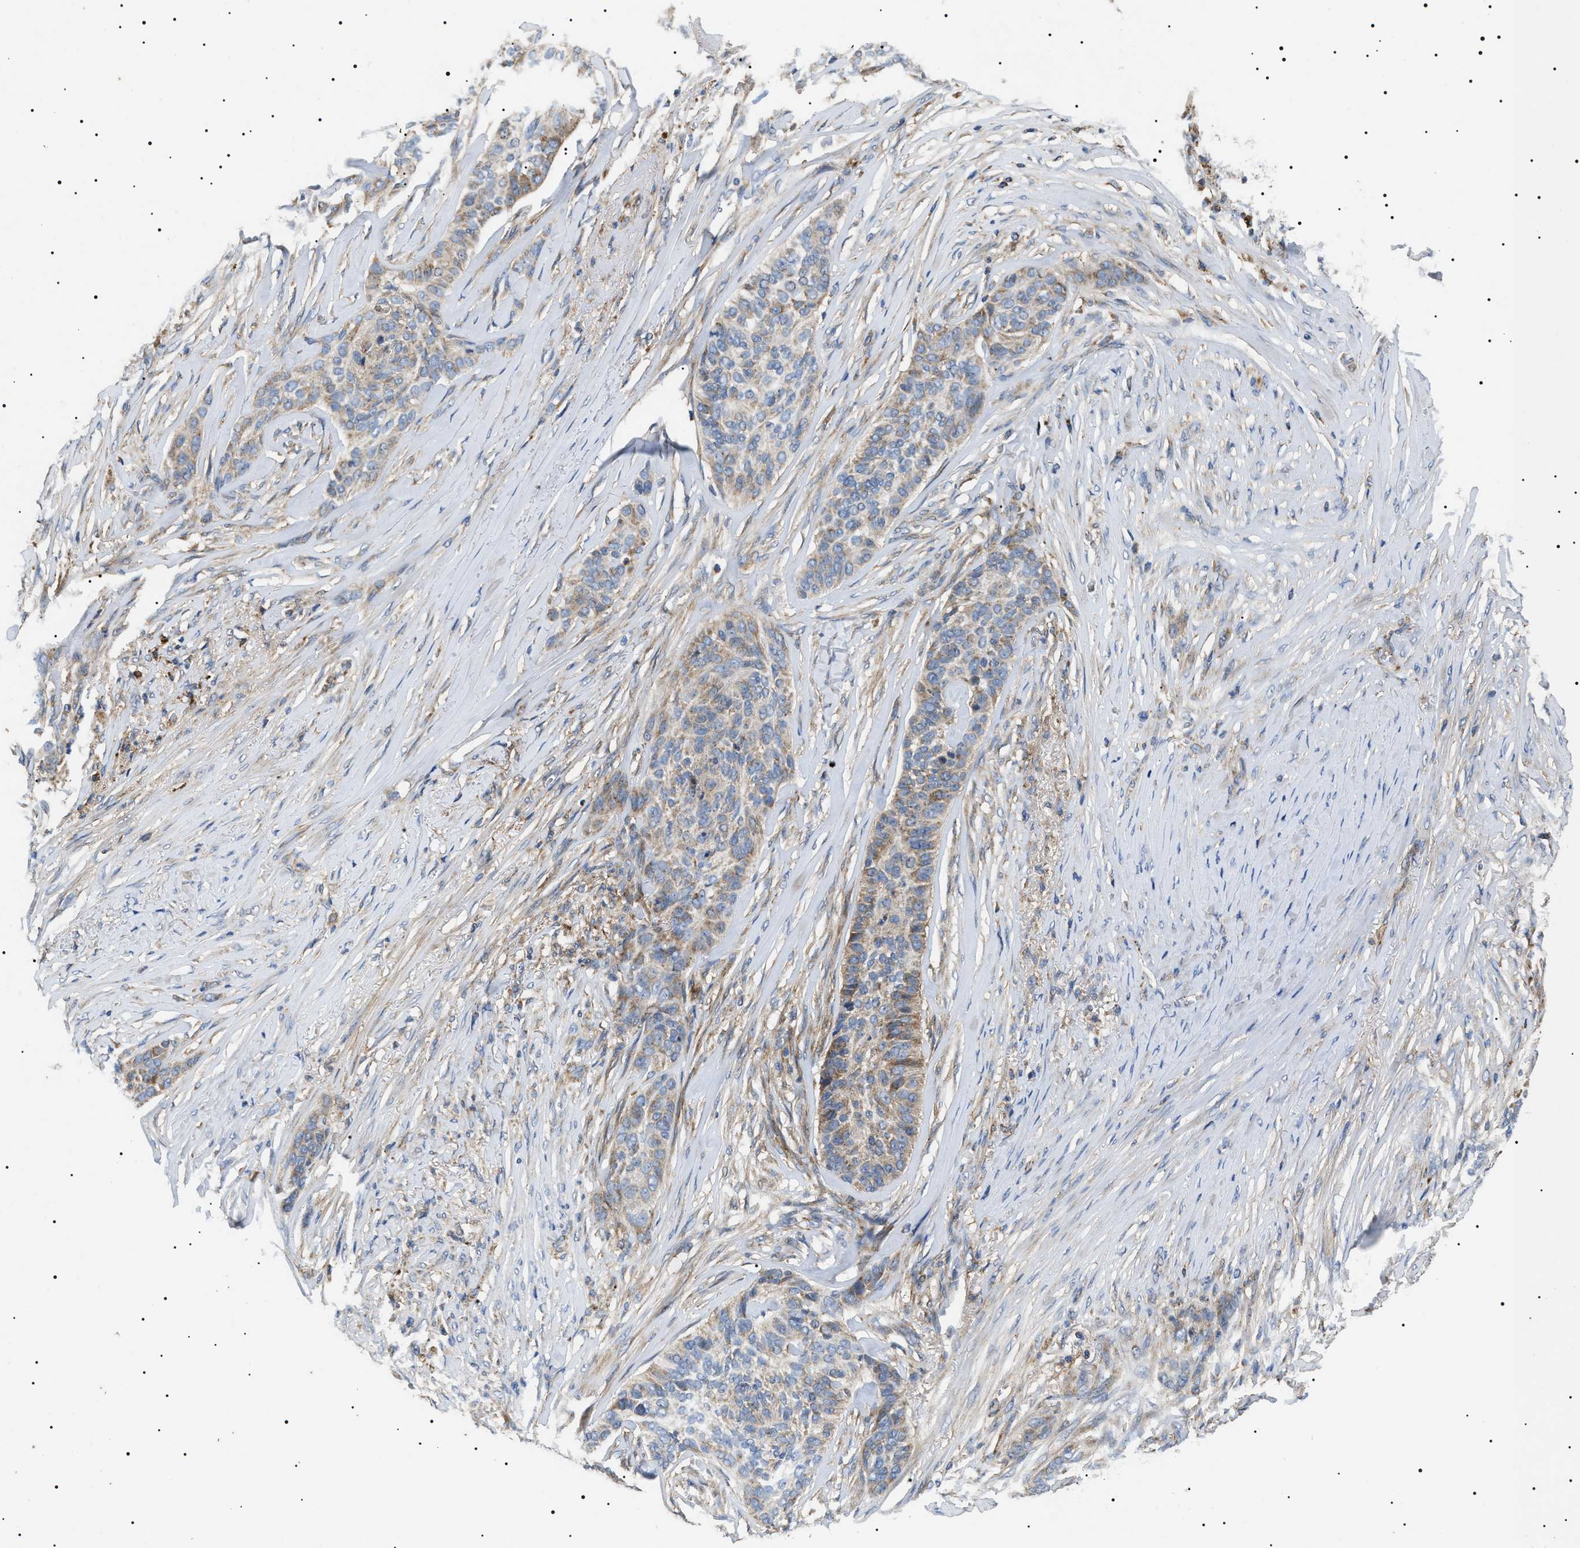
{"staining": {"intensity": "moderate", "quantity": "<25%", "location": "cytoplasmic/membranous"}, "tissue": "skin cancer", "cell_type": "Tumor cells", "image_type": "cancer", "snomed": [{"axis": "morphology", "description": "Basal cell carcinoma"}, {"axis": "topography", "description": "Skin"}], "caption": "There is low levels of moderate cytoplasmic/membranous positivity in tumor cells of skin cancer, as demonstrated by immunohistochemical staining (brown color).", "gene": "OXSM", "patient": {"sex": "male", "age": 85}}